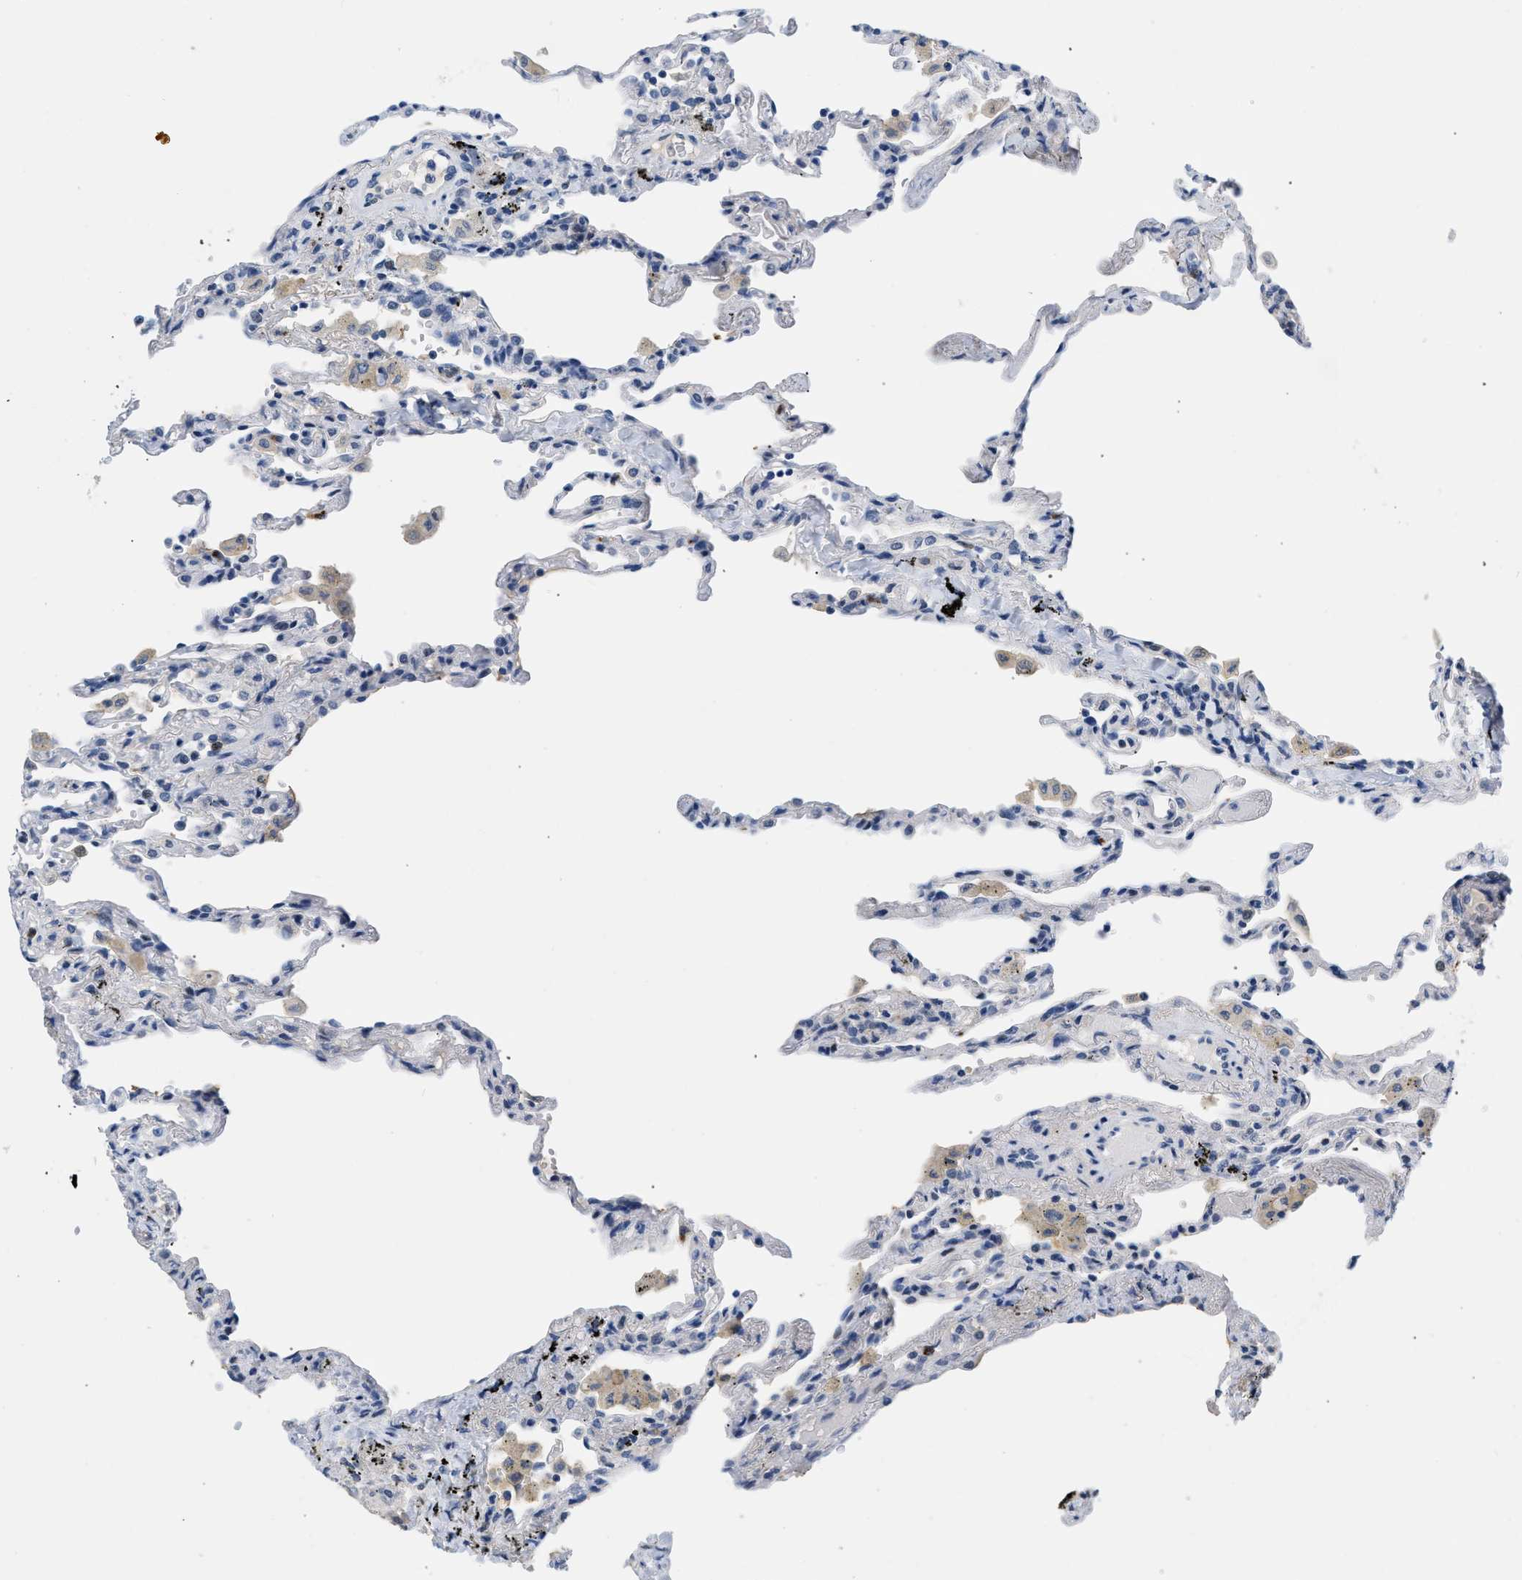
{"staining": {"intensity": "negative", "quantity": "none", "location": "none"}, "tissue": "lung", "cell_type": "Alveolar cells", "image_type": "normal", "snomed": [{"axis": "morphology", "description": "Normal tissue, NOS"}, {"axis": "topography", "description": "Lung"}], "caption": "Human lung stained for a protein using IHC shows no staining in alveolar cells.", "gene": "BOLL", "patient": {"sex": "male", "age": 59}}